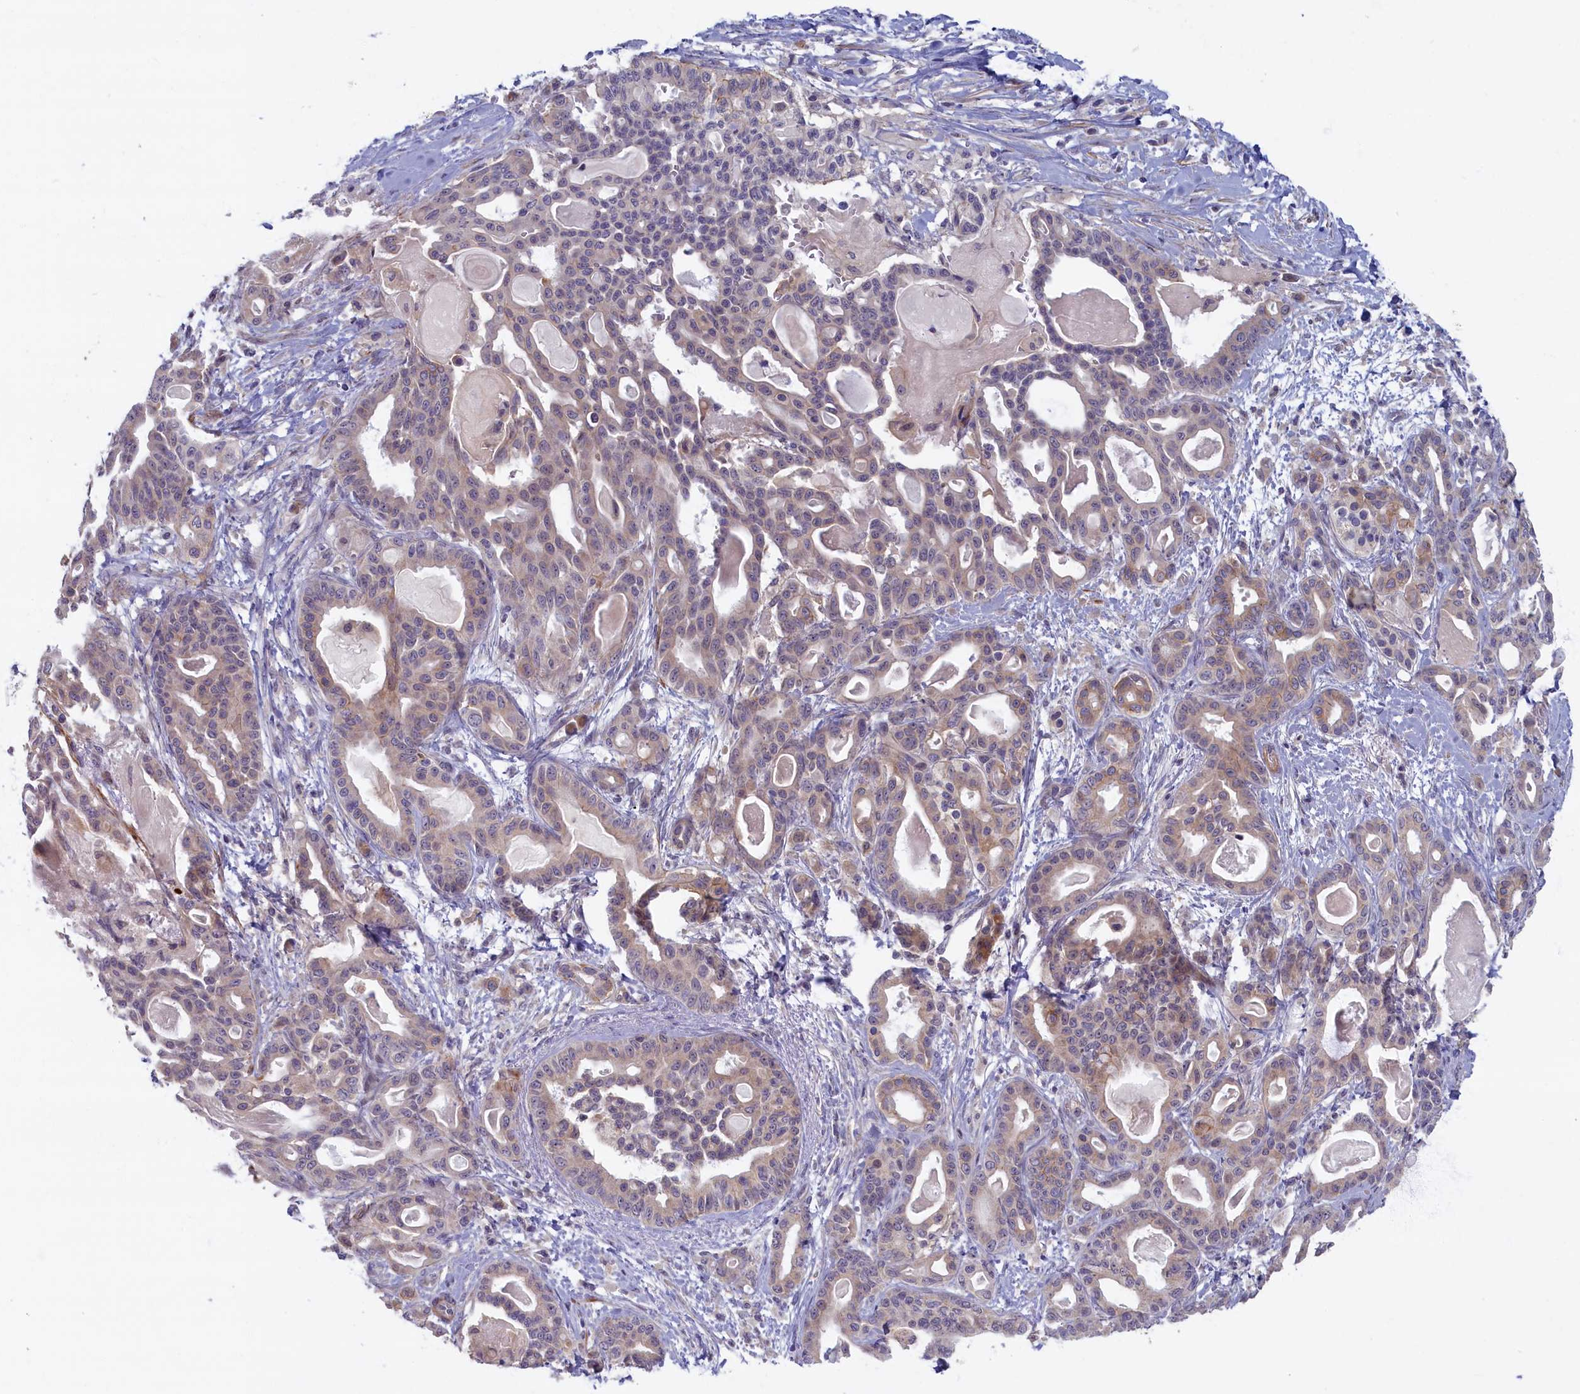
{"staining": {"intensity": "weak", "quantity": ">75%", "location": "cytoplasmic/membranous"}, "tissue": "pancreatic cancer", "cell_type": "Tumor cells", "image_type": "cancer", "snomed": [{"axis": "morphology", "description": "Adenocarcinoma, NOS"}, {"axis": "topography", "description": "Pancreas"}], "caption": "Protein expression by immunohistochemistry demonstrates weak cytoplasmic/membranous staining in about >75% of tumor cells in pancreatic adenocarcinoma.", "gene": "TRPM4", "patient": {"sex": "male", "age": 63}}